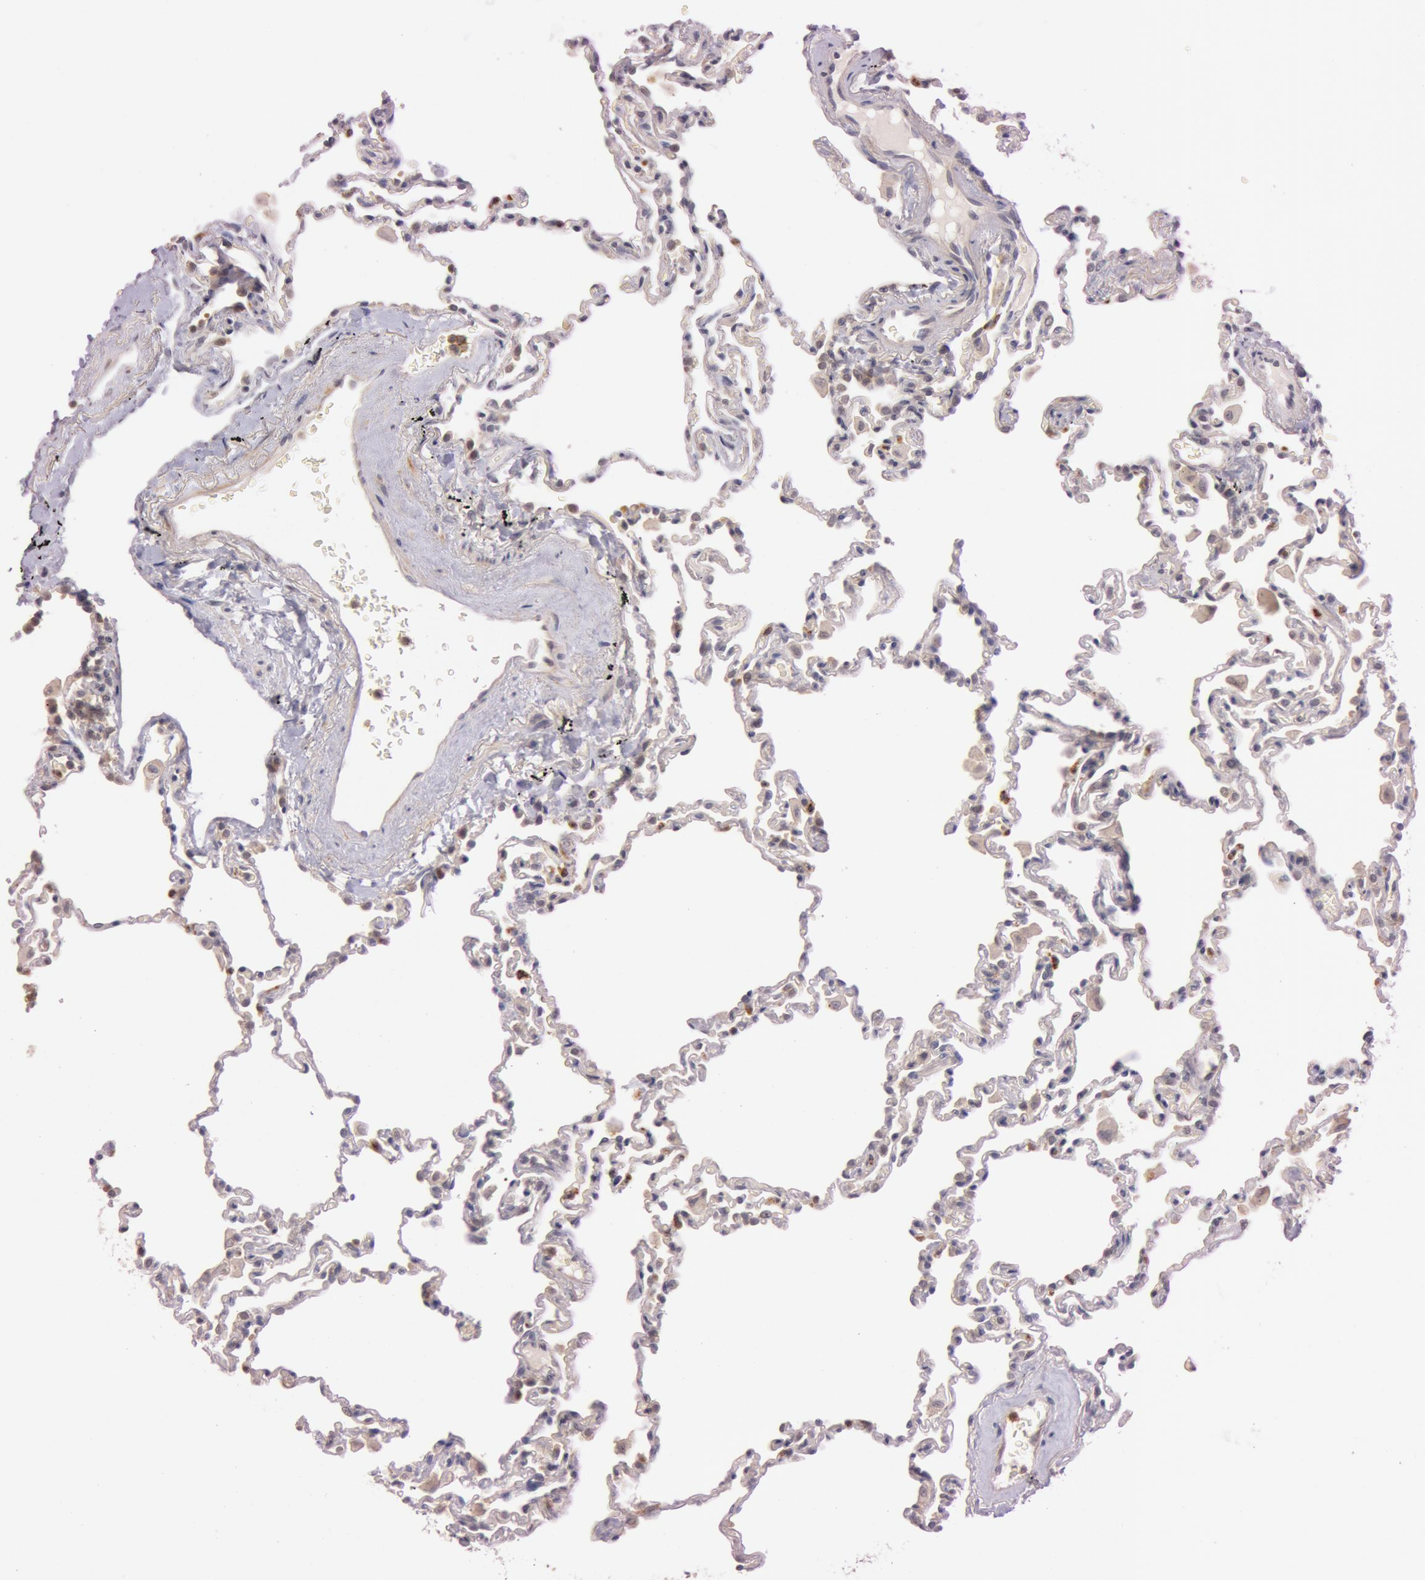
{"staining": {"intensity": "weak", "quantity": "25%-75%", "location": "cytoplasmic/membranous"}, "tissue": "lung", "cell_type": "Alveolar cells", "image_type": "normal", "snomed": [{"axis": "morphology", "description": "Normal tissue, NOS"}, {"axis": "topography", "description": "Lung"}], "caption": "Alveolar cells show low levels of weak cytoplasmic/membranous staining in approximately 25%-75% of cells in normal human lung.", "gene": "ATG2B", "patient": {"sex": "male", "age": 59}}